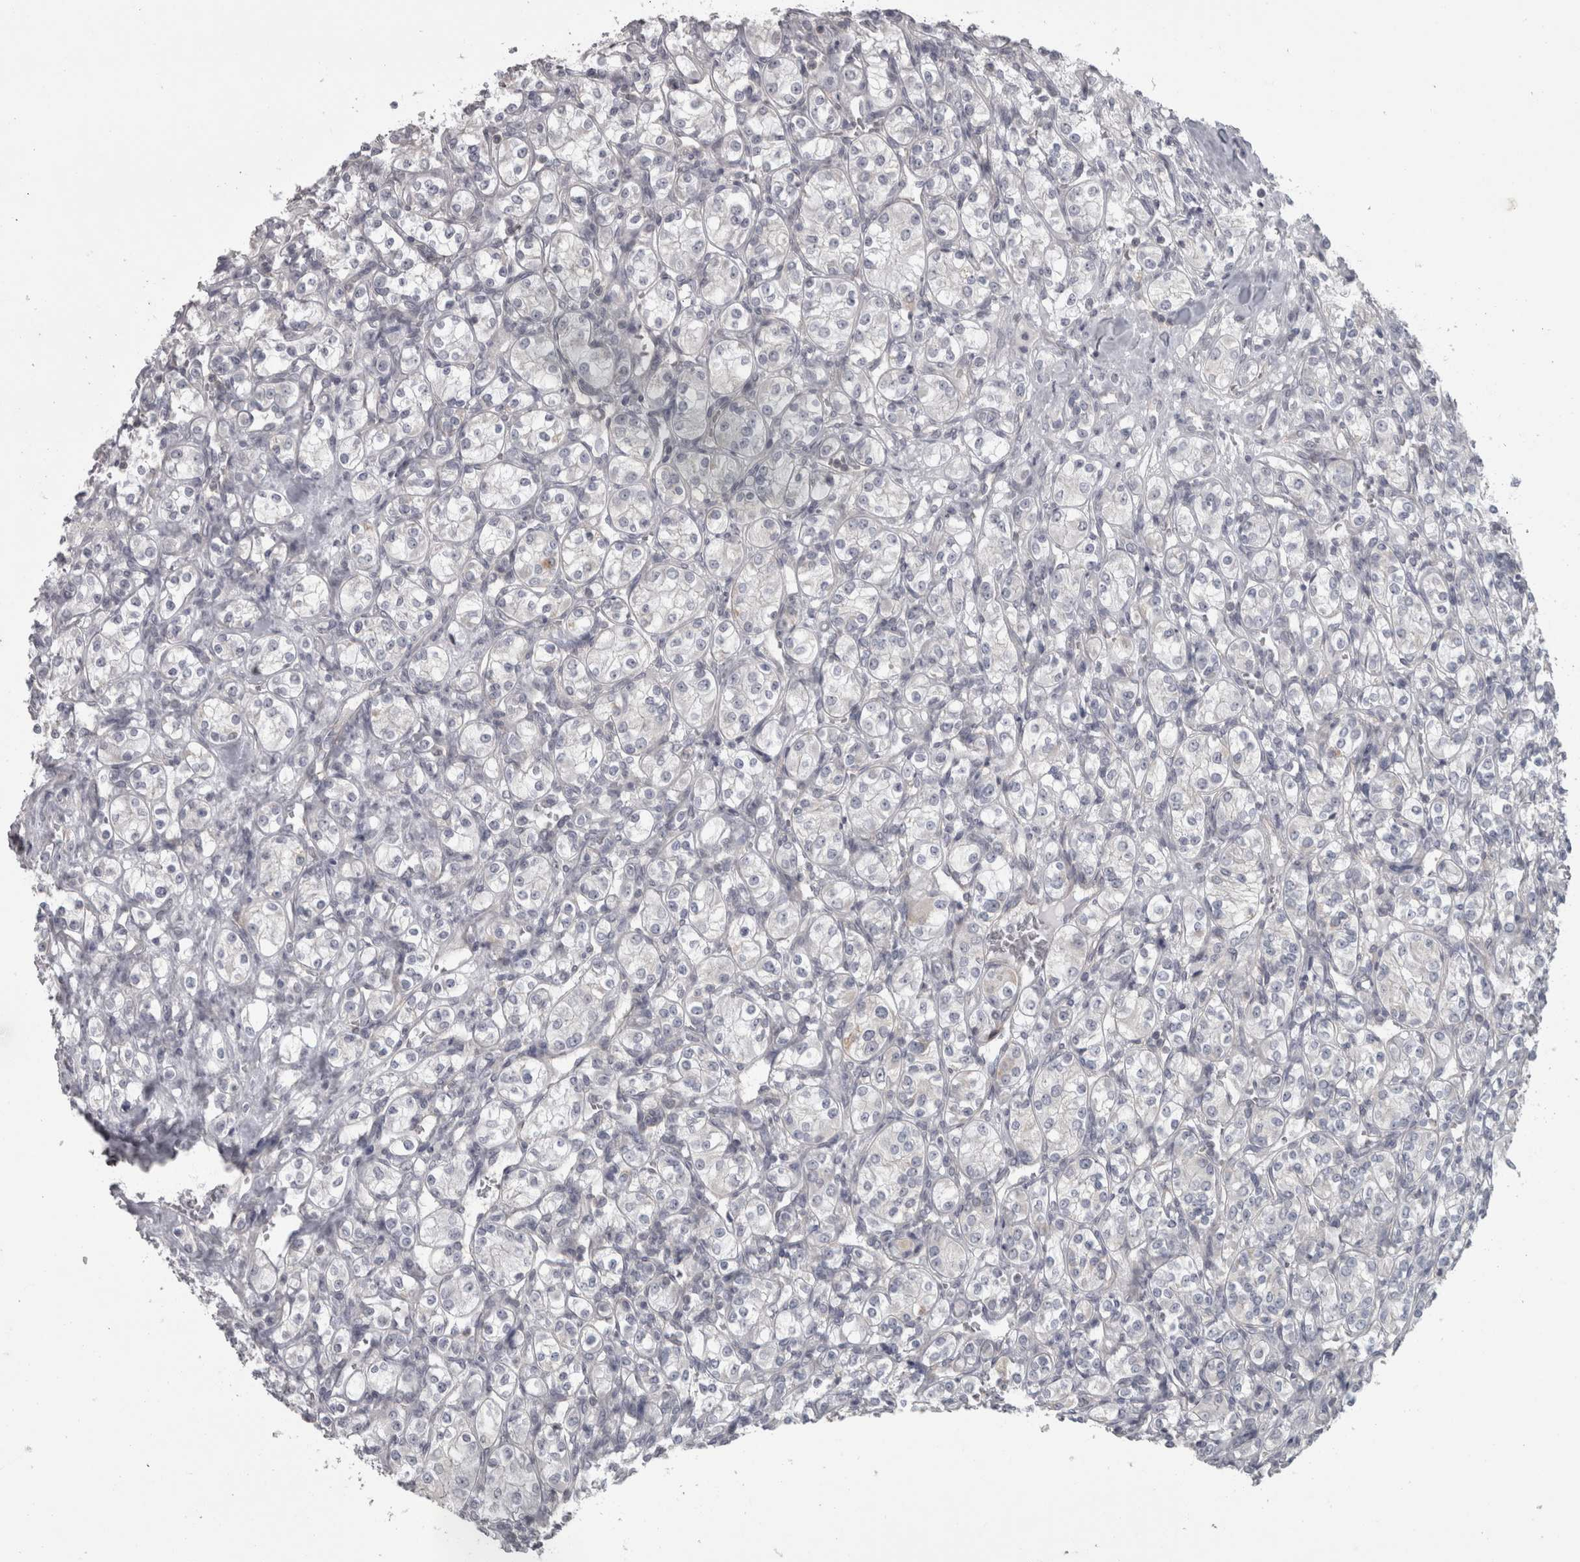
{"staining": {"intensity": "negative", "quantity": "none", "location": "none"}, "tissue": "renal cancer", "cell_type": "Tumor cells", "image_type": "cancer", "snomed": [{"axis": "morphology", "description": "Adenocarcinoma, NOS"}, {"axis": "topography", "description": "Kidney"}], "caption": "Immunohistochemistry photomicrograph of neoplastic tissue: human renal cancer (adenocarcinoma) stained with DAB shows no significant protein expression in tumor cells.", "gene": "PPP1R12B", "patient": {"sex": "male", "age": 77}}